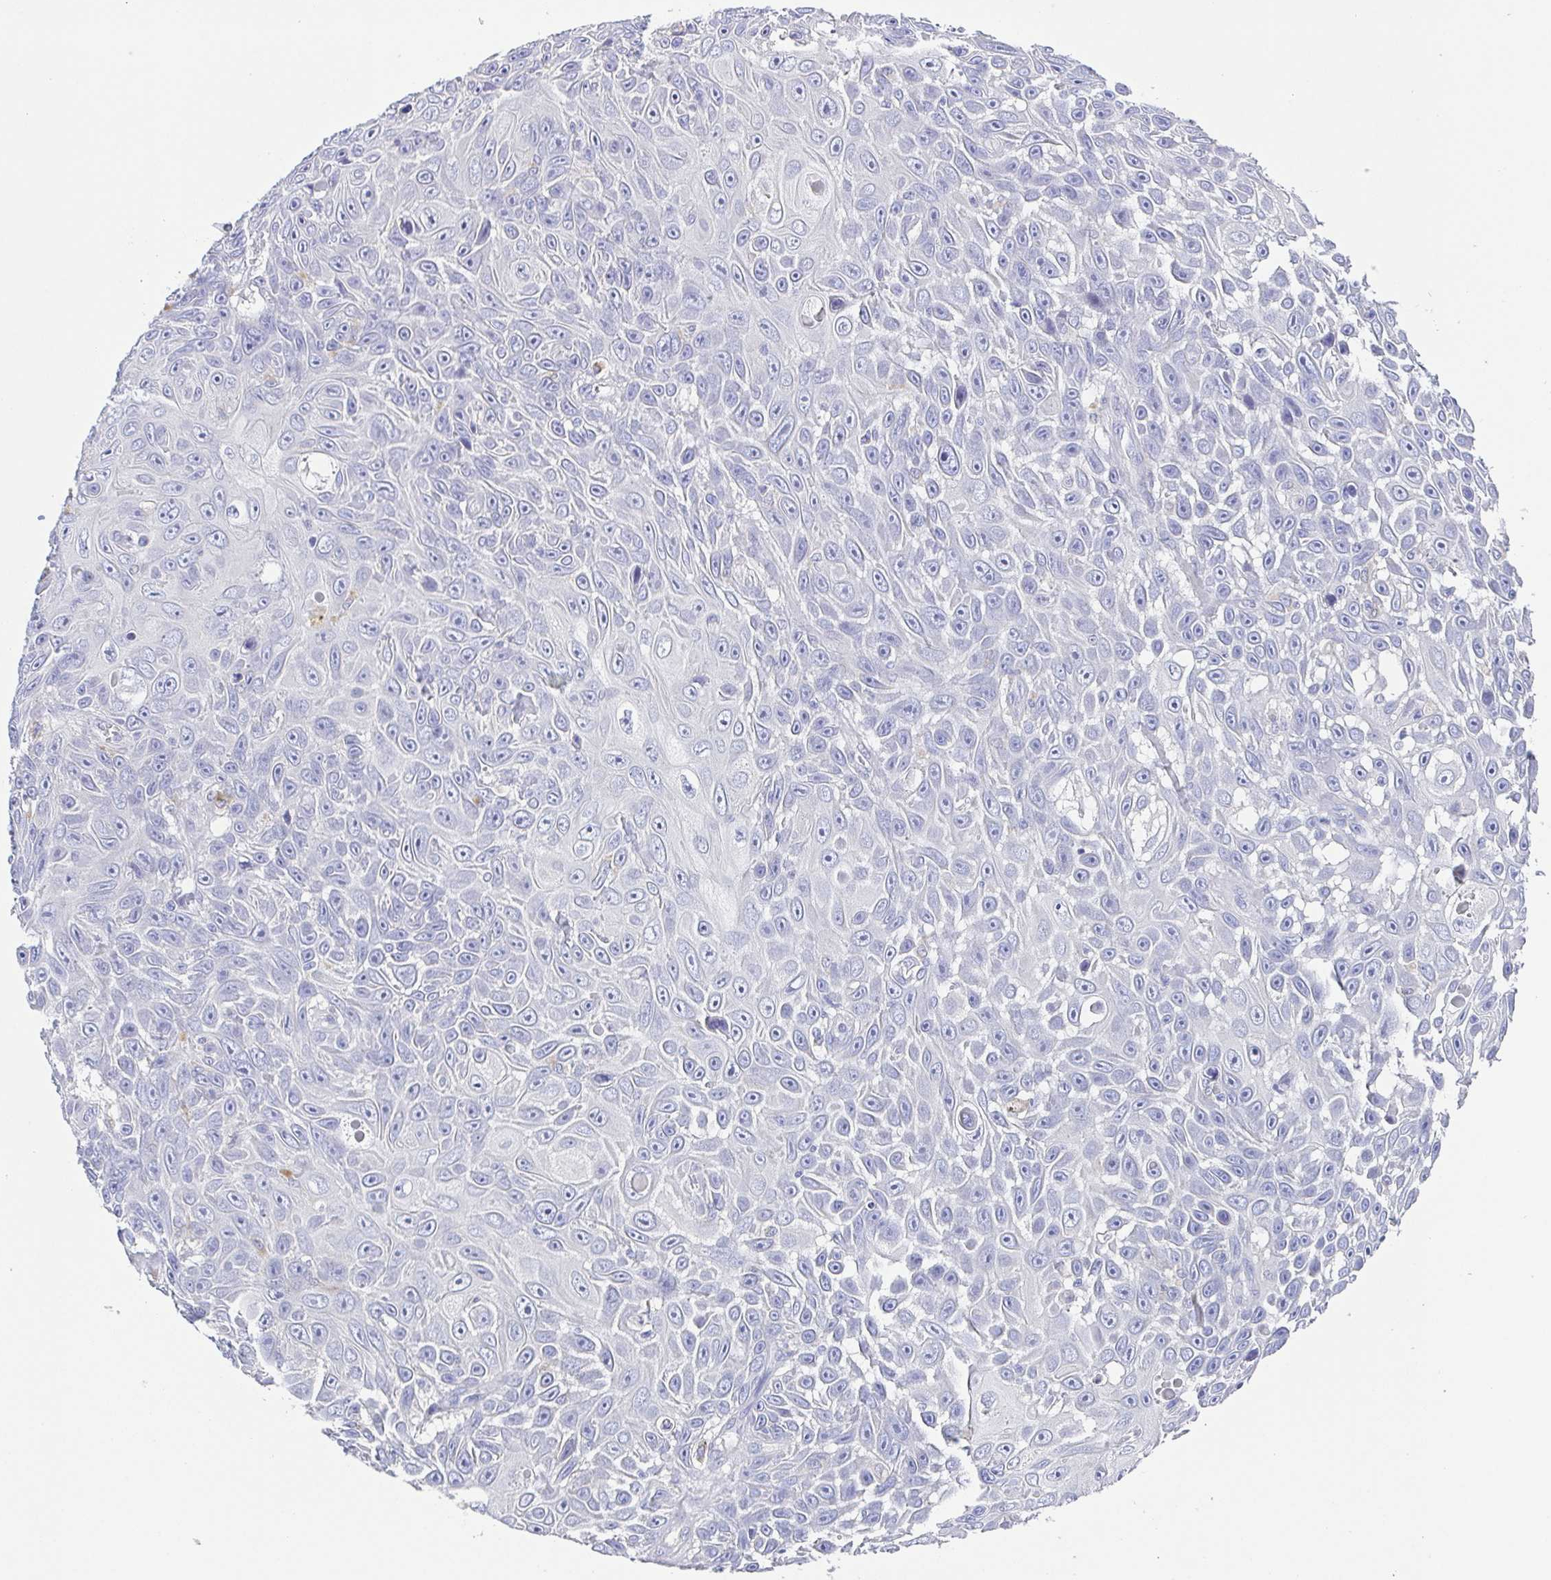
{"staining": {"intensity": "negative", "quantity": "none", "location": "none"}, "tissue": "skin cancer", "cell_type": "Tumor cells", "image_type": "cancer", "snomed": [{"axis": "morphology", "description": "Squamous cell carcinoma, NOS"}, {"axis": "topography", "description": "Skin"}], "caption": "The micrograph demonstrates no significant staining in tumor cells of skin squamous cell carcinoma.", "gene": "PKDREJ", "patient": {"sex": "male", "age": 82}}